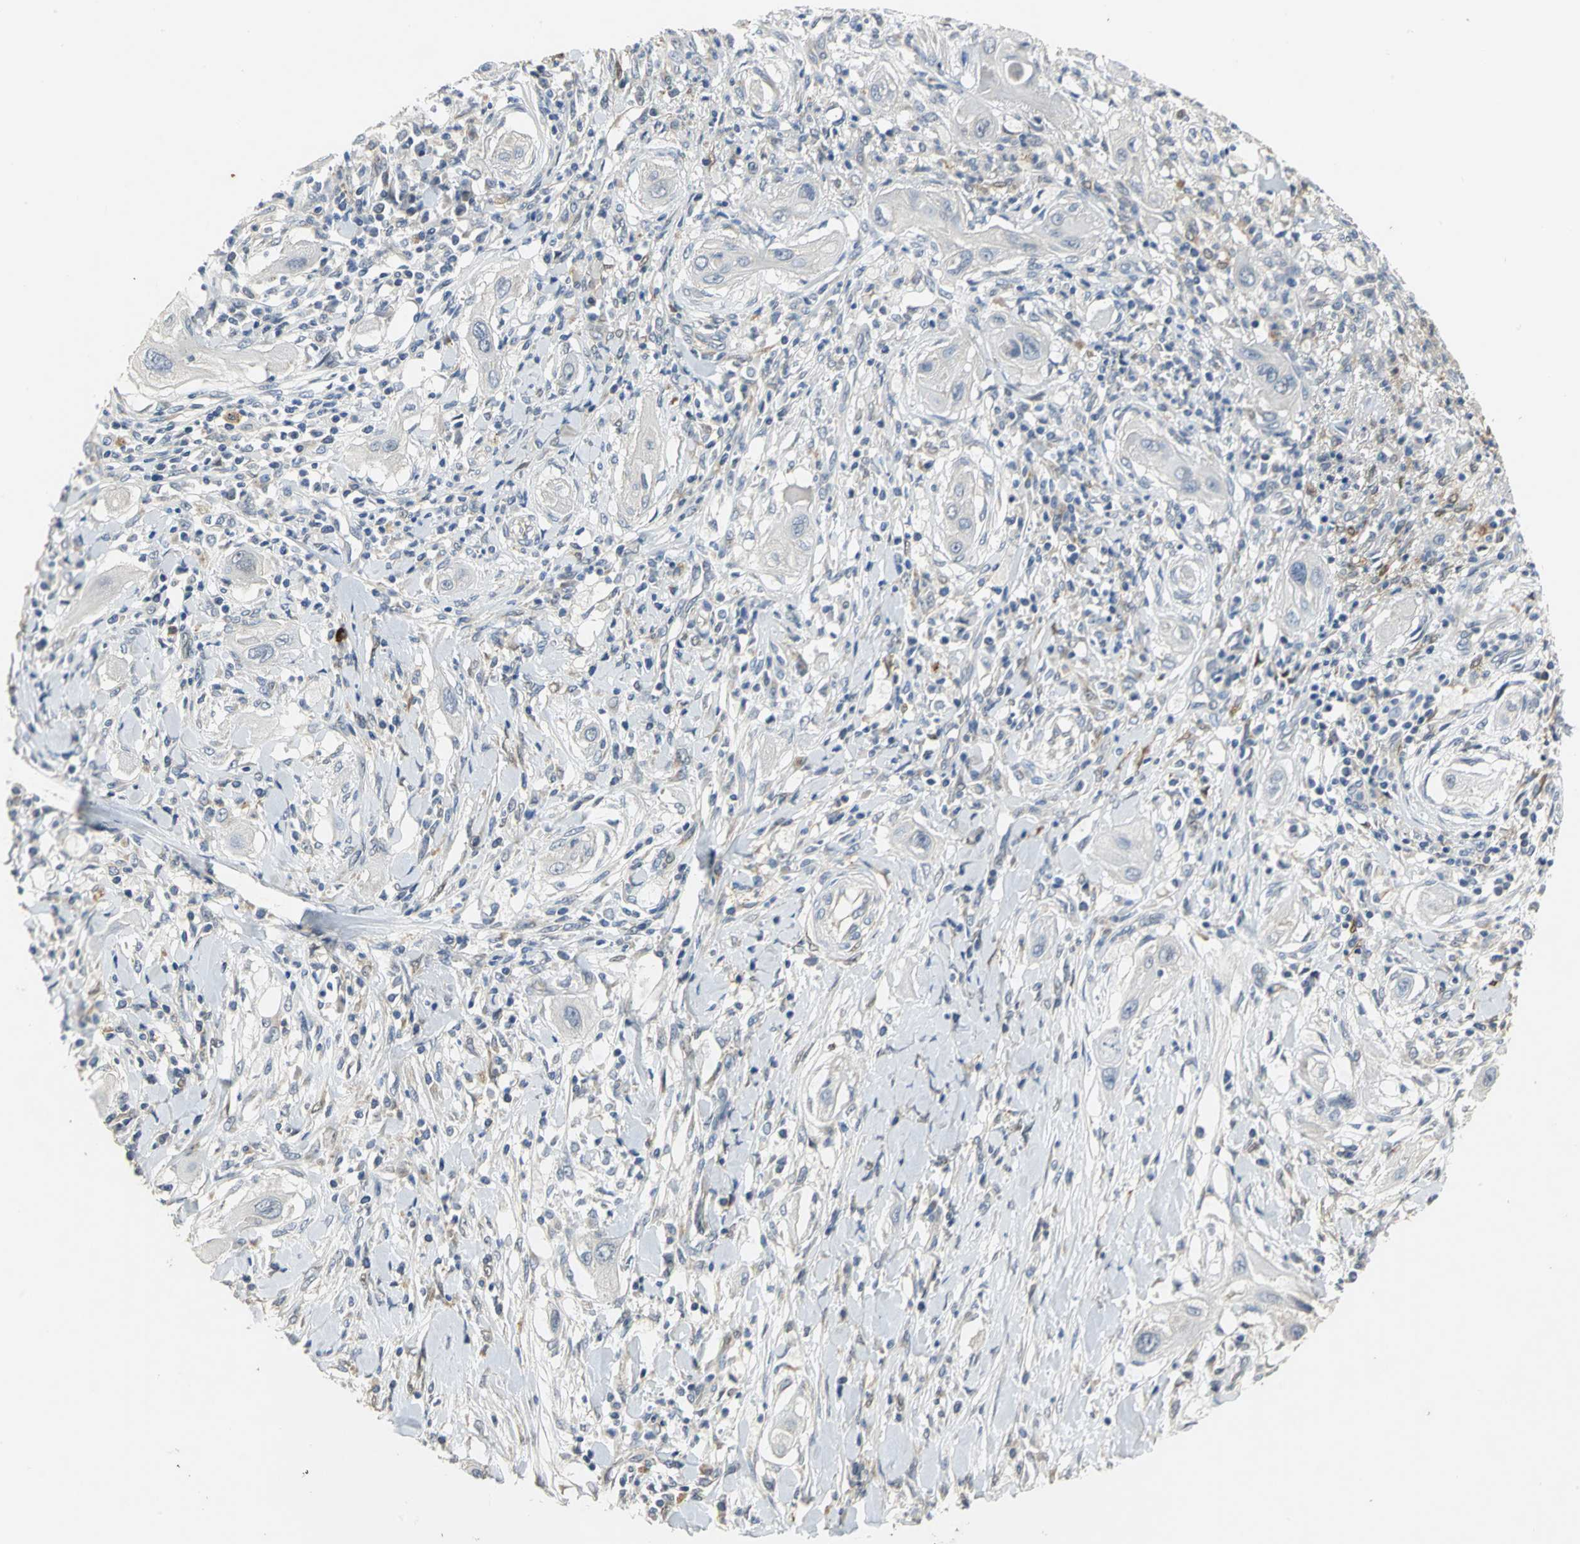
{"staining": {"intensity": "negative", "quantity": "none", "location": "none"}, "tissue": "lung cancer", "cell_type": "Tumor cells", "image_type": "cancer", "snomed": [{"axis": "morphology", "description": "Squamous cell carcinoma, NOS"}, {"axis": "topography", "description": "Lung"}], "caption": "Micrograph shows no significant protein staining in tumor cells of lung cancer (squamous cell carcinoma).", "gene": "IL17RB", "patient": {"sex": "female", "age": 47}}